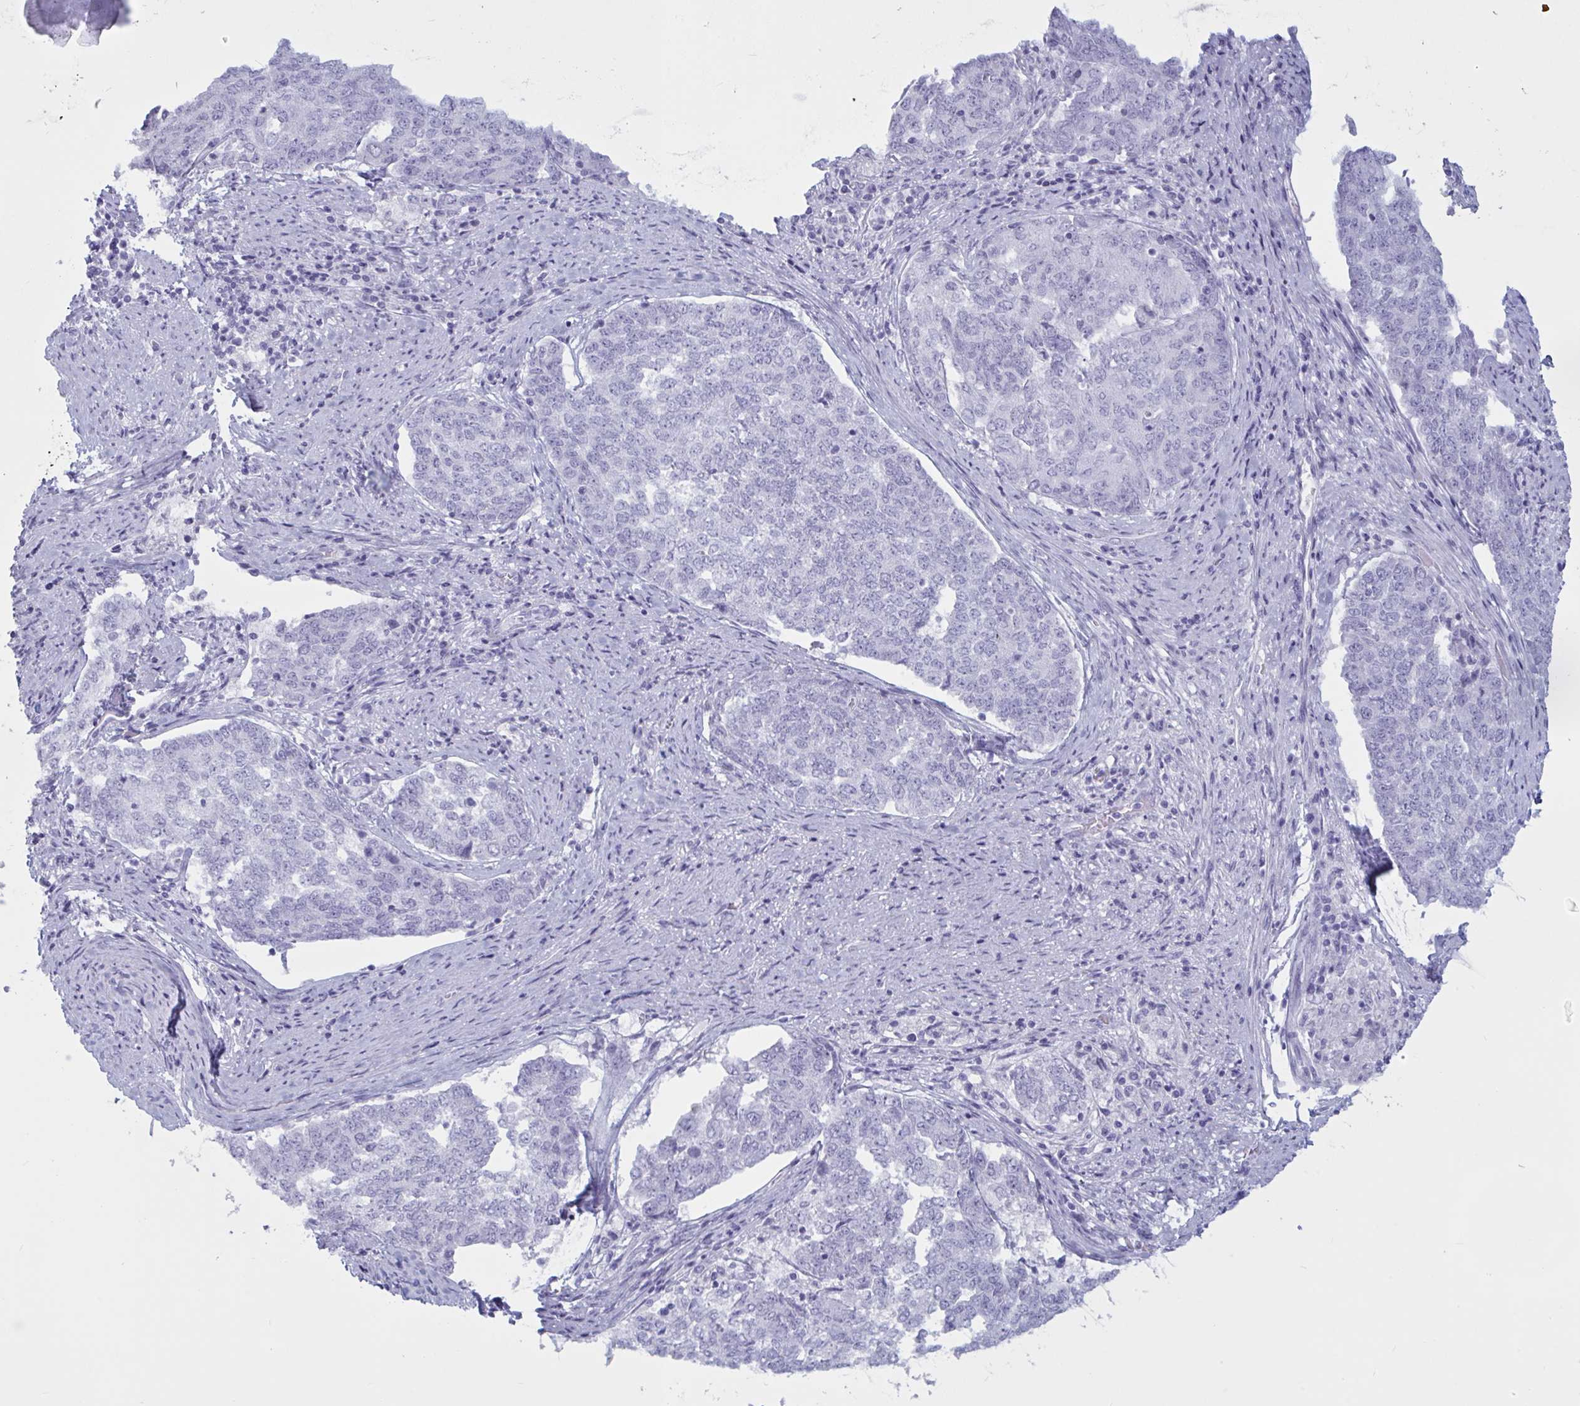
{"staining": {"intensity": "negative", "quantity": "none", "location": "none"}, "tissue": "endometrial cancer", "cell_type": "Tumor cells", "image_type": "cancer", "snomed": [{"axis": "morphology", "description": "Adenocarcinoma, NOS"}, {"axis": "topography", "description": "Endometrium"}], "caption": "A high-resolution photomicrograph shows immunohistochemistry (IHC) staining of endometrial adenocarcinoma, which displays no significant expression in tumor cells. (DAB immunohistochemistry (IHC), high magnification).", "gene": "BBS10", "patient": {"sex": "female", "age": 80}}